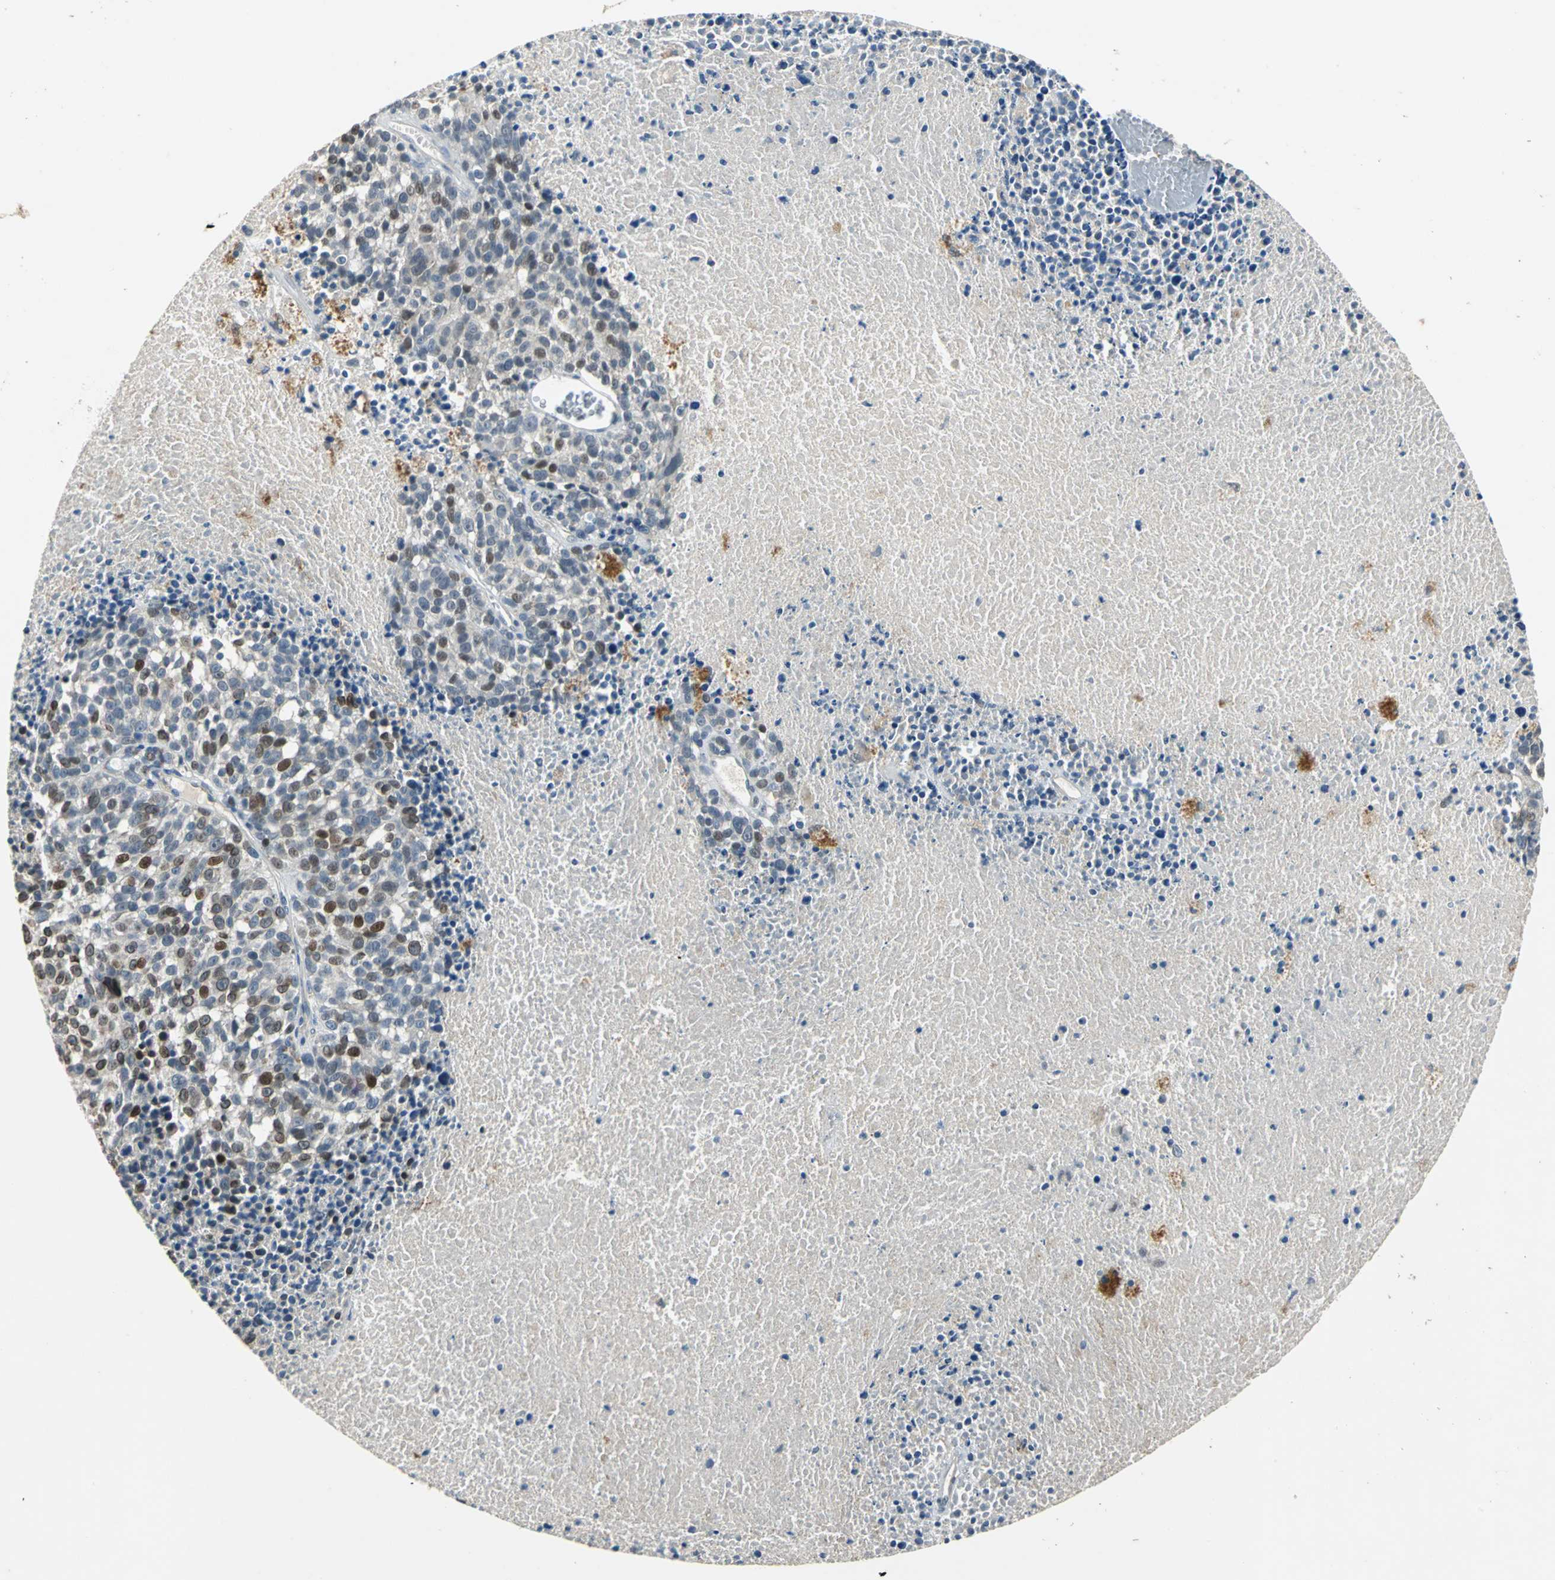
{"staining": {"intensity": "weak", "quantity": "25%-75%", "location": "cytoplasmic/membranous,nuclear"}, "tissue": "melanoma", "cell_type": "Tumor cells", "image_type": "cancer", "snomed": [{"axis": "morphology", "description": "Malignant melanoma, Metastatic site"}, {"axis": "topography", "description": "Cerebral cortex"}], "caption": "IHC (DAB (3,3'-diaminobenzidine)) staining of human melanoma displays weak cytoplasmic/membranous and nuclear protein expression in approximately 25%-75% of tumor cells.", "gene": "JADE3", "patient": {"sex": "female", "age": 52}}